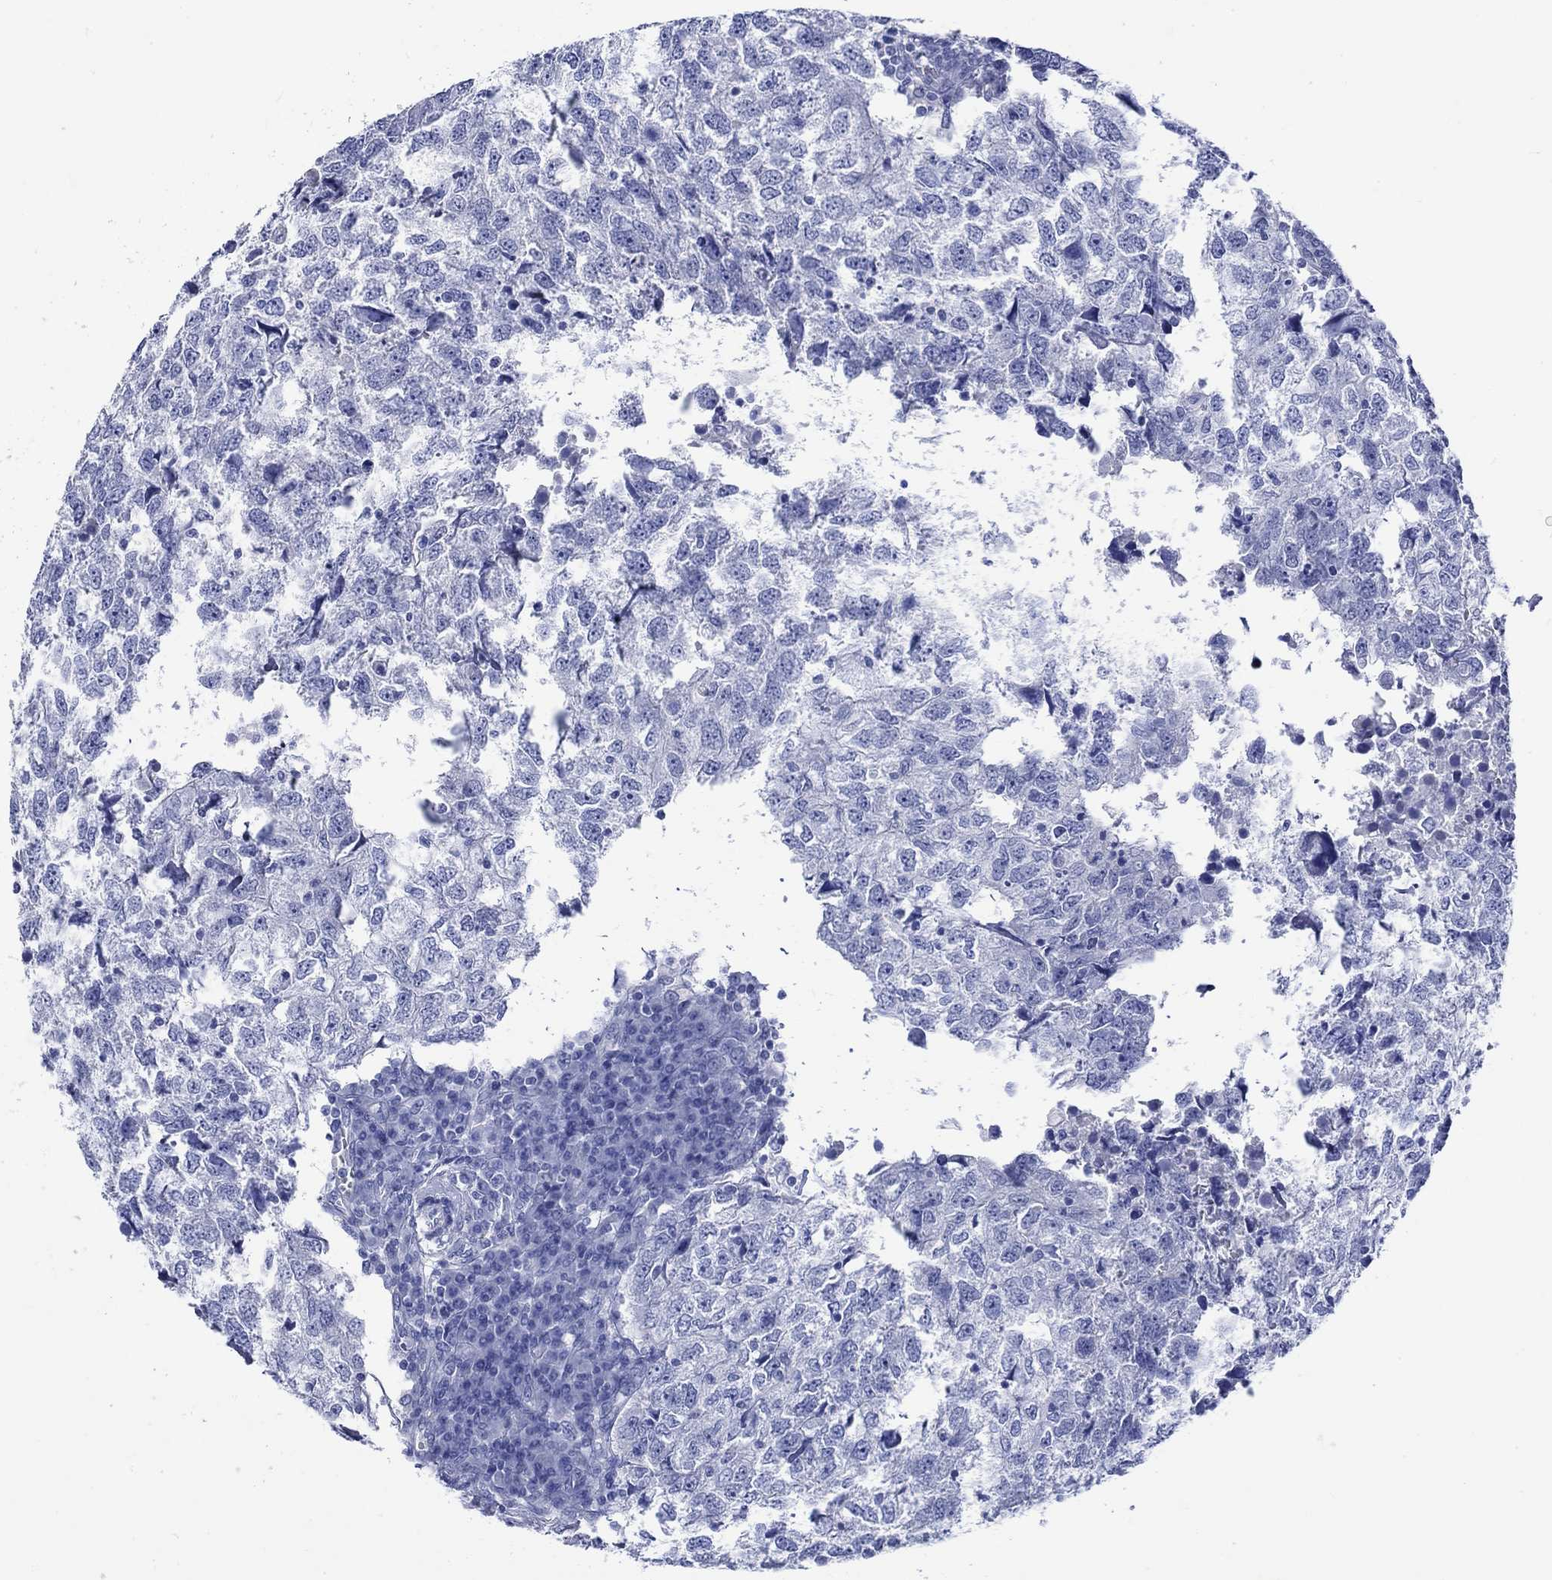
{"staining": {"intensity": "negative", "quantity": "none", "location": "none"}, "tissue": "breast cancer", "cell_type": "Tumor cells", "image_type": "cancer", "snomed": [{"axis": "morphology", "description": "Duct carcinoma"}, {"axis": "topography", "description": "Breast"}], "caption": "This image is of breast invasive ductal carcinoma stained with IHC to label a protein in brown with the nuclei are counter-stained blue. There is no positivity in tumor cells. (DAB (3,3'-diaminobenzidine) immunohistochemistry (IHC), high magnification).", "gene": "HARBI1", "patient": {"sex": "female", "age": 30}}